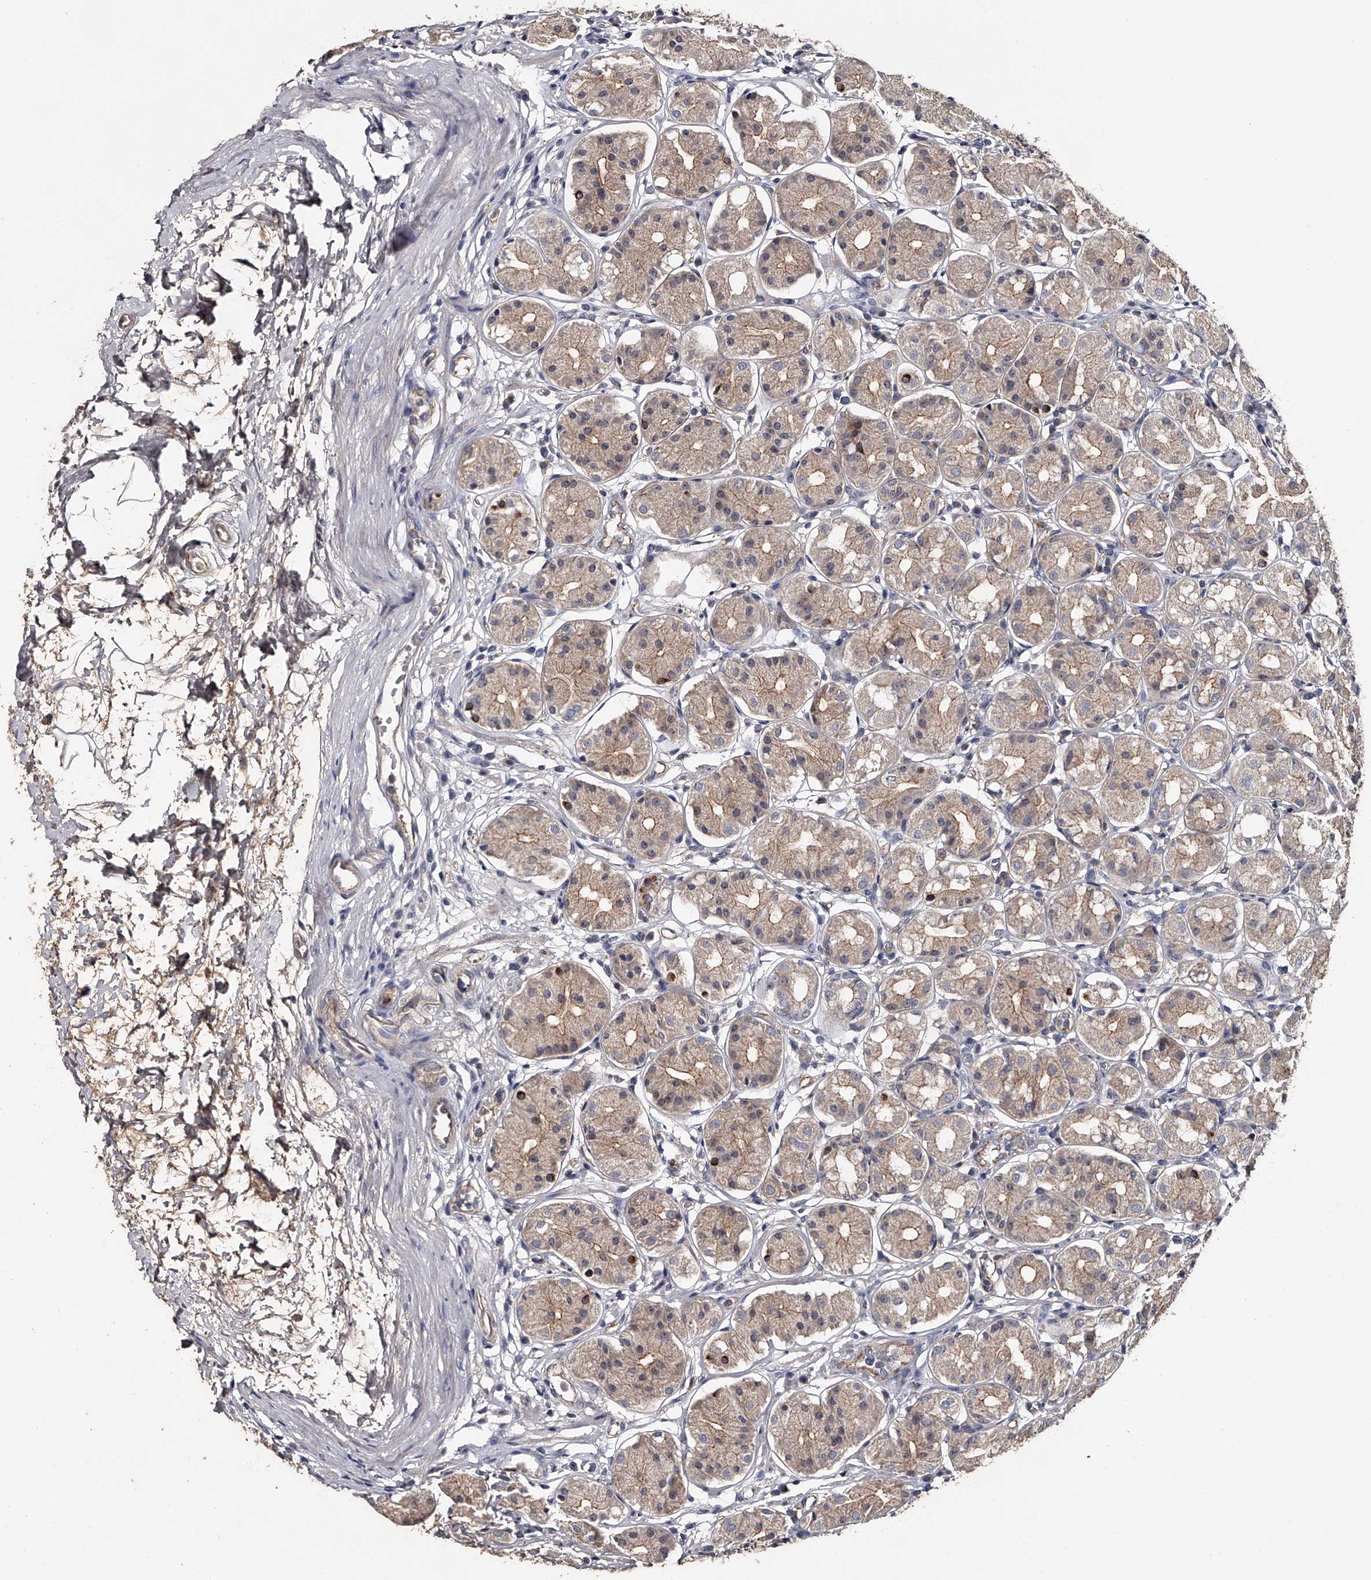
{"staining": {"intensity": "moderate", "quantity": ">75%", "location": "cytoplasmic/membranous"}, "tissue": "stomach", "cell_type": "Glandular cells", "image_type": "normal", "snomed": [{"axis": "morphology", "description": "Normal tissue, NOS"}, {"axis": "topography", "description": "Stomach"}, {"axis": "topography", "description": "Stomach, lower"}], "caption": "The histopathology image shows immunohistochemical staining of unremarkable stomach. There is moderate cytoplasmic/membranous staining is identified in approximately >75% of glandular cells. Immunohistochemistry stains the protein of interest in brown and the nuclei are stained blue.", "gene": "MDN1", "patient": {"sex": "female", "age": 56}}